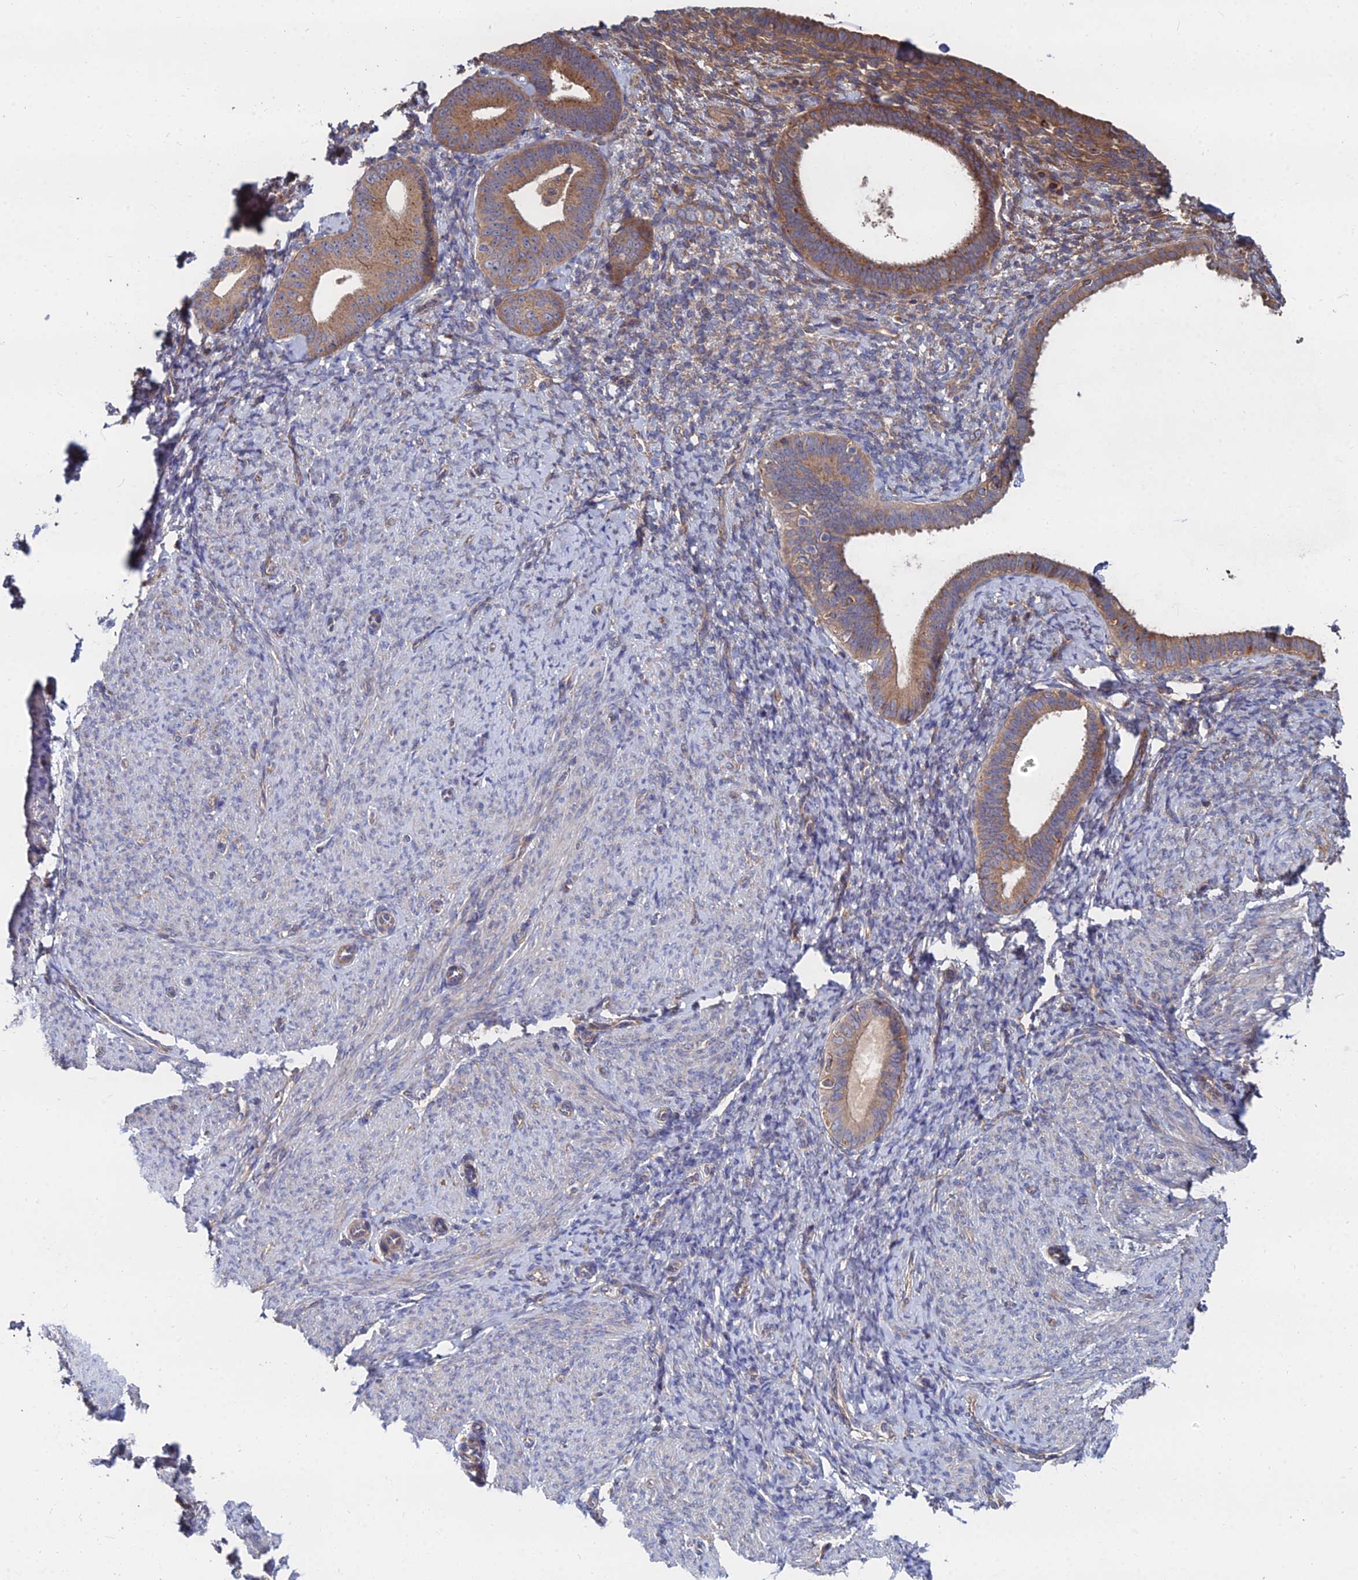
{"staining": {"intensity": "weak", "quantity": ">75%", "location": "cytoplasmic/membranous"}, "tissue": "endometrium", "cell_type": "Cells in endometrial stroma", "image_type": "normal", "snomed": [{"axis": "morphology", "description": "Normal tissue, NOS"}, {"axis": "topography", "description": "Endometrium"}], "caption": "Immunohistochemistry (IHC) (DAB (3,3'-diaminobenzidine)) staining of unremarkable endometrium displays weak cytoplasmic/membranous protein staining in approximately >75% of cells in endometrial stroma.", "gene": "CCZ1B", "patient": {"sex": "female", "age": 65}}